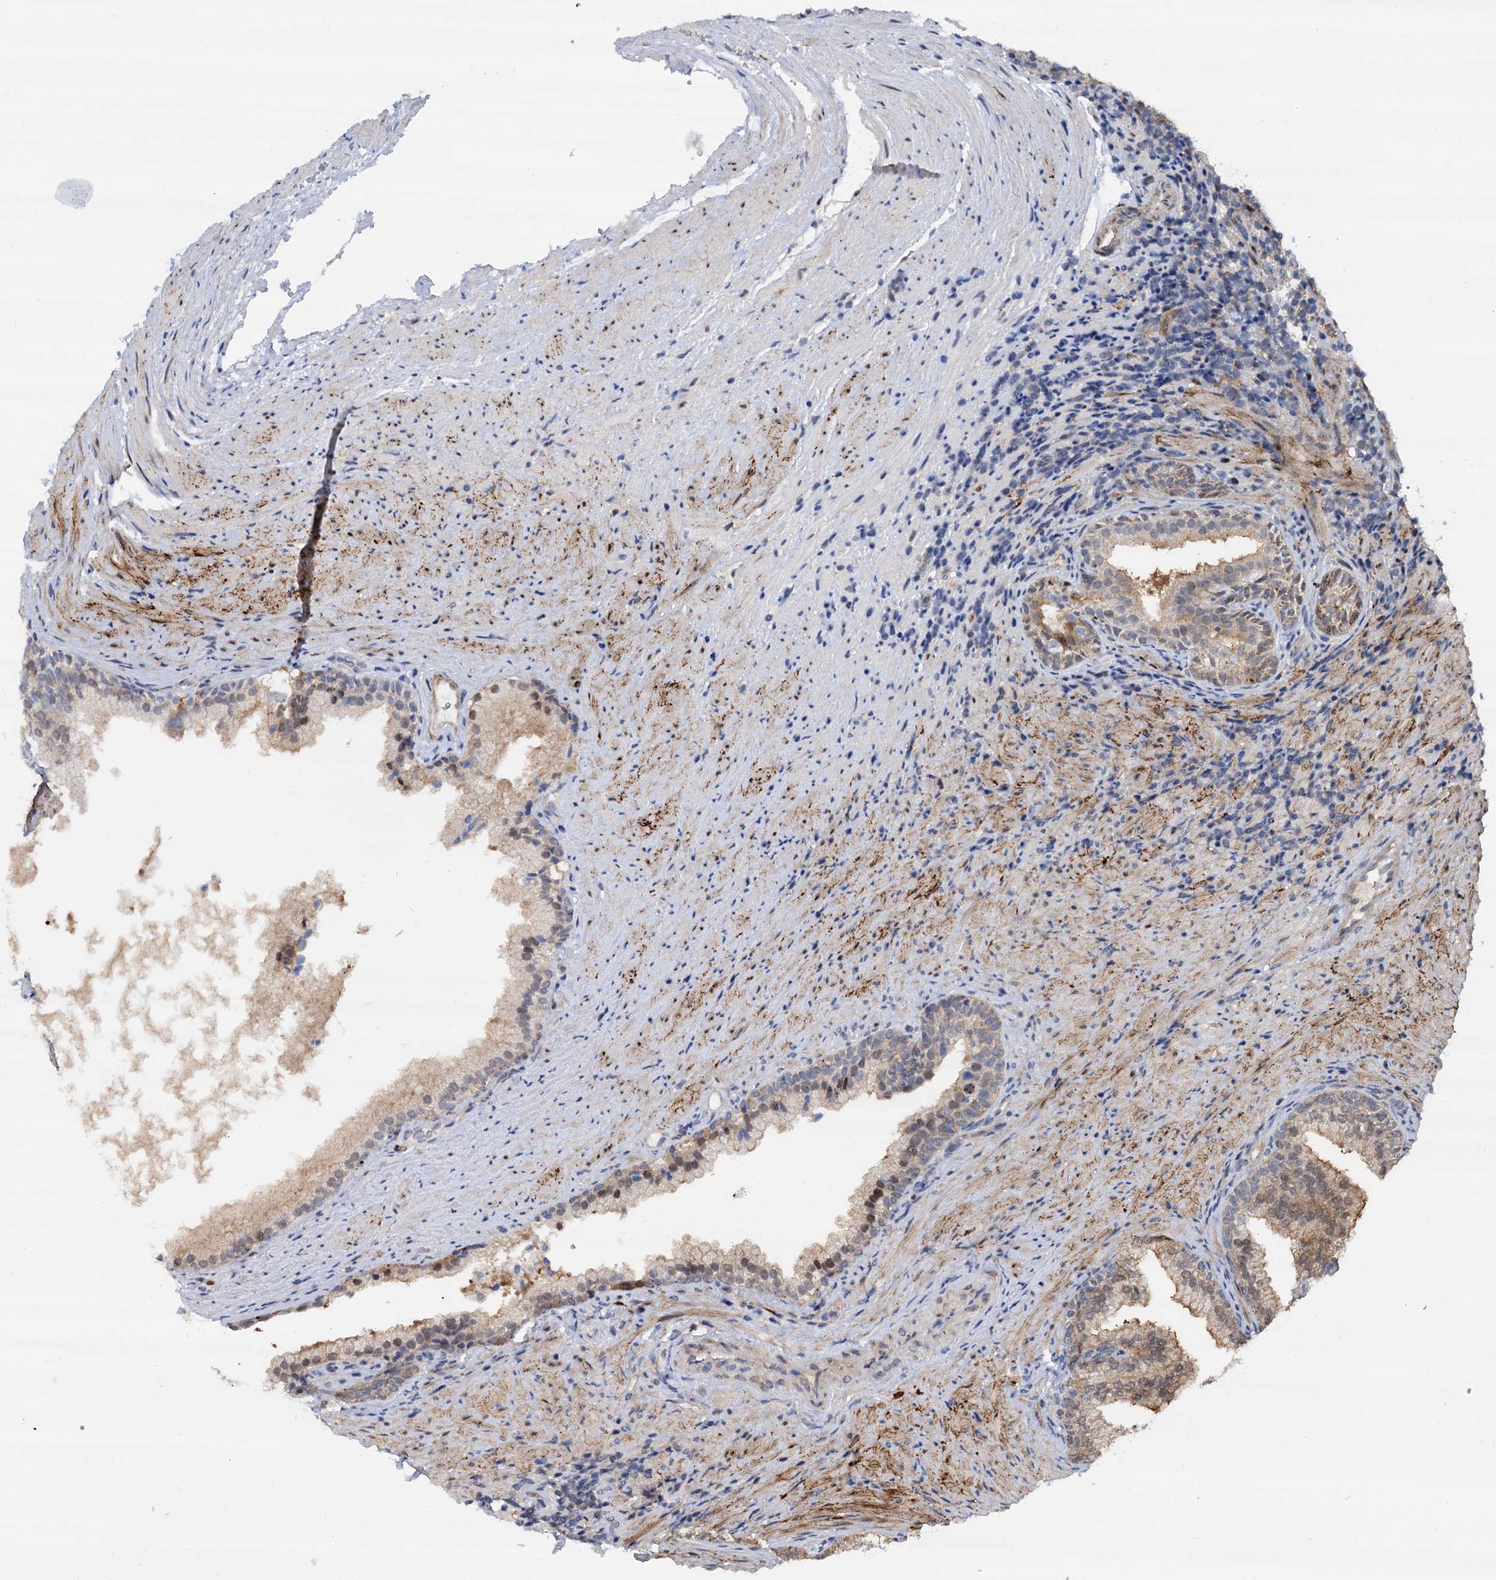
{"staining": {"intensity": "weak", "quantity": "25%-75%", "location": "cytoplasmic/membranous,nuclear"}, "tissue": "prostate", "cell_type": "Glandular cells", "image_type": "normal", "snomed": [{"axis": "morphology", "description": "Normal tissue, NOS"}, {"axis": "topography", "description": "Prostate"}], "caption": "Immunohistochemistry image of normal prostate: human prostate stained using immunohistochemistry demonstrates low levels of weak protein expression localized specifically in the cytoplasmic/membranous,nuclear of glandular cells, appearing as a cytoplasmic/membranous,nuclear brown color.", "gene": "PSMD4", "patient": {"sex": "male", "age": 76}}